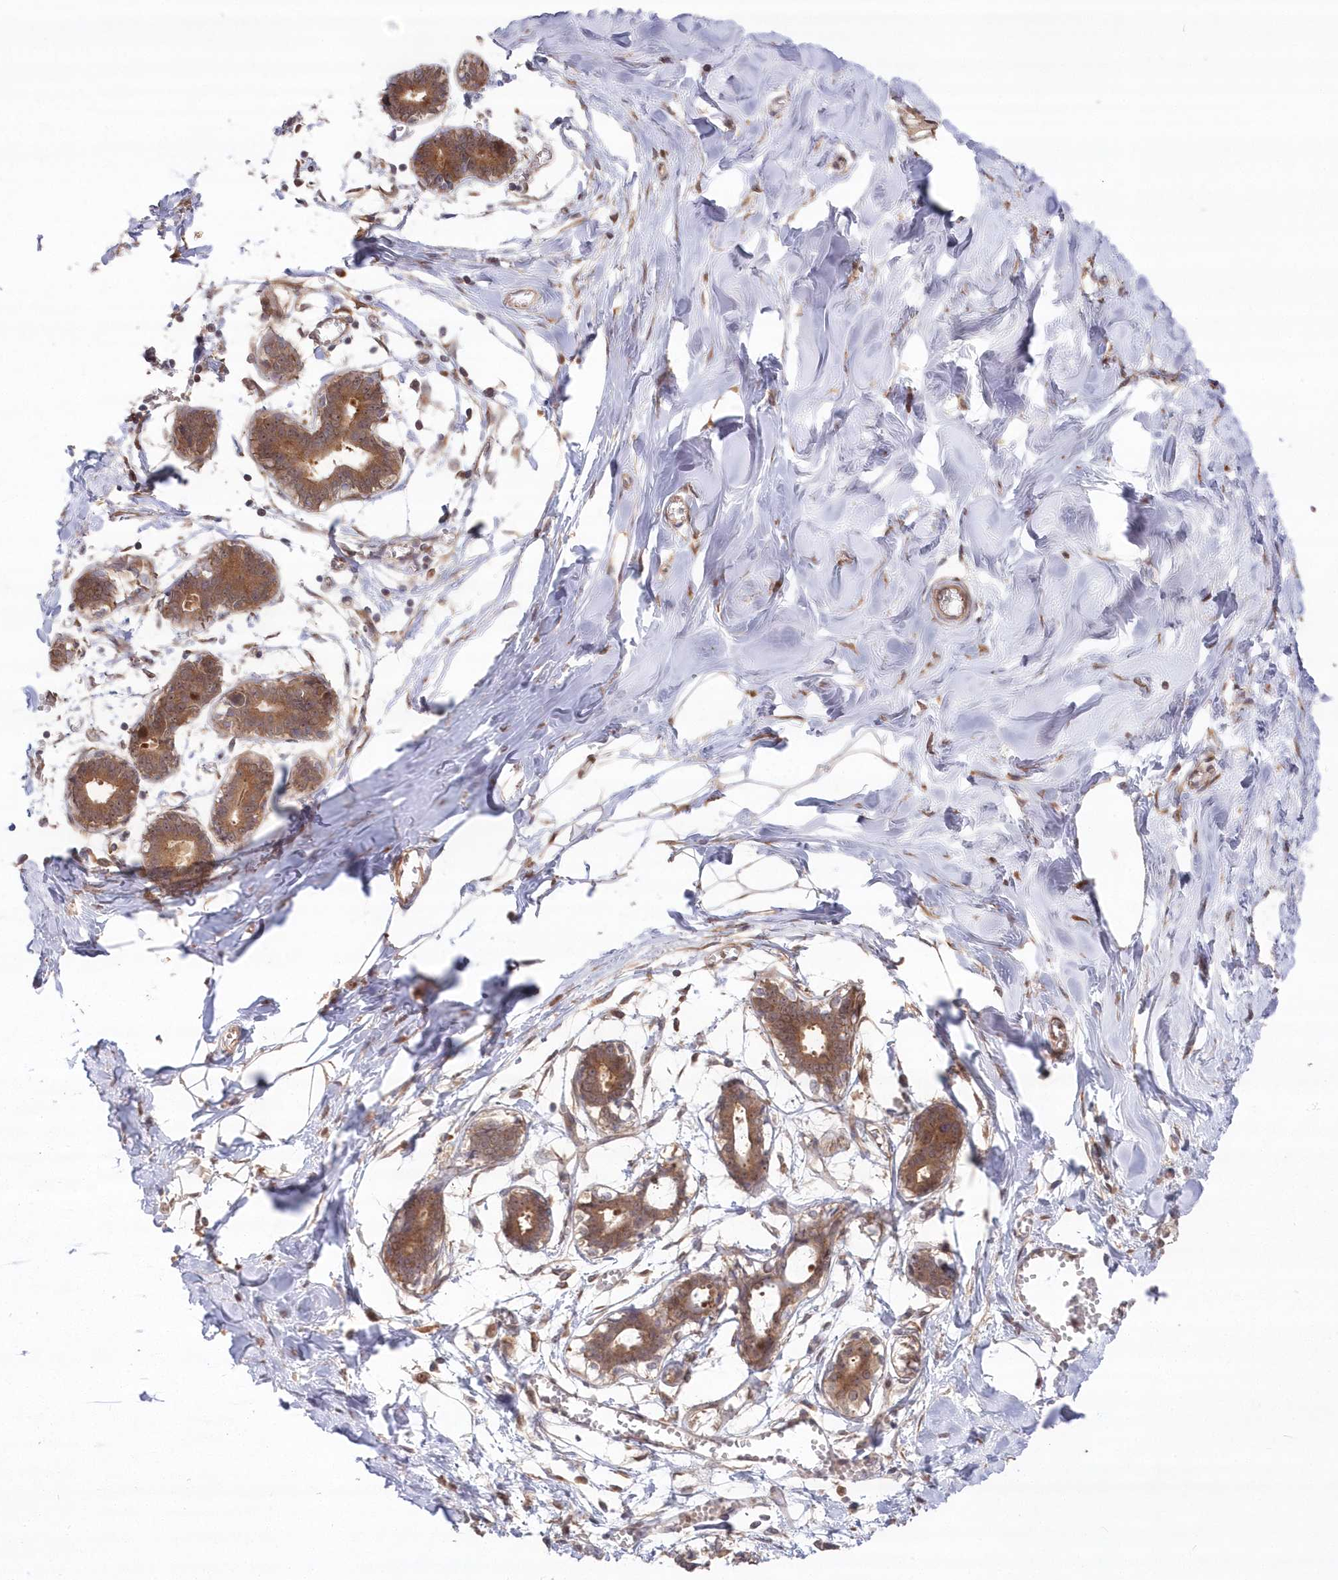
{"staining": {"intensity": "moderate", "quantity": "<25%", "location": "cytoplasmic/membranous"}, "tissue": "breast", "cell_type": "Adipocytes", "image_type": "normal", "snomed": [{"axis": "morphology", "description": "Normal tissue, NOS"}, {"axis": "topography", "description": "Breast"}], "caption": "Protein analysis of unremarkable breast demonstrates moderate cytoplasmic/membranous expression in about <25% of adipocytes.", "gene": "TBCA", "patient": {"sex": "female", "age": 27}}